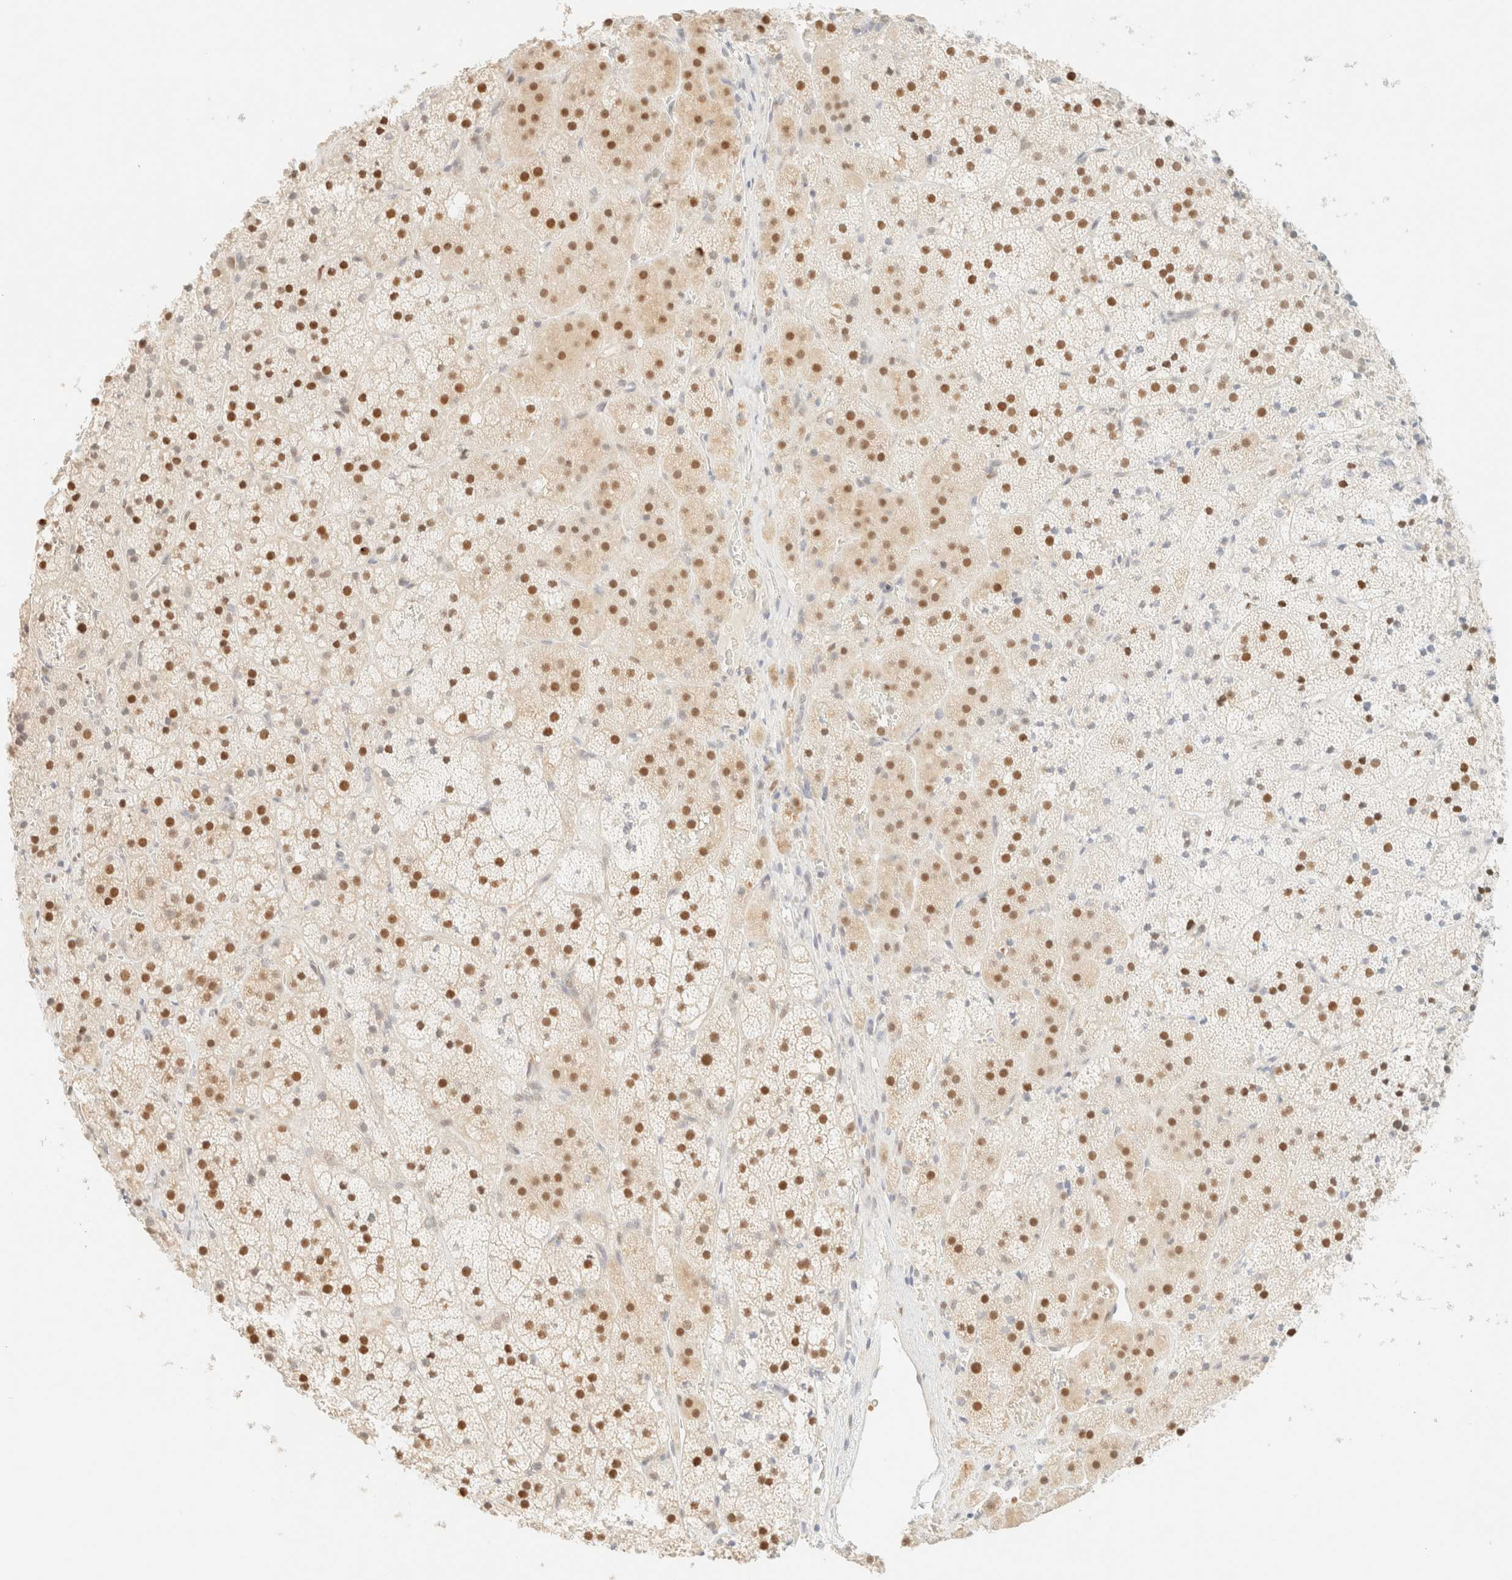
{"staining": {"intensity": "moderate", "quantity": ">75%", "location": "nuclear"}, "tissue": "adrenal gland", "cell_type": "Glandular cells", "image_type": "normal", "snomed": [{"axis": "morphology", "description": "Normal tissue, NOS"}, {"axis": "topography", "description": "Adrenal gland"}], "caption": "The micrograph displays a brown stain indicating the presence of a protein in the nuclear of glandular cells in adrenal gland. (DAB = brown stain, brightfield microscopy at high magnification).", "gene": "TSR1", "patient": {"sex": "female", "age": 44}}